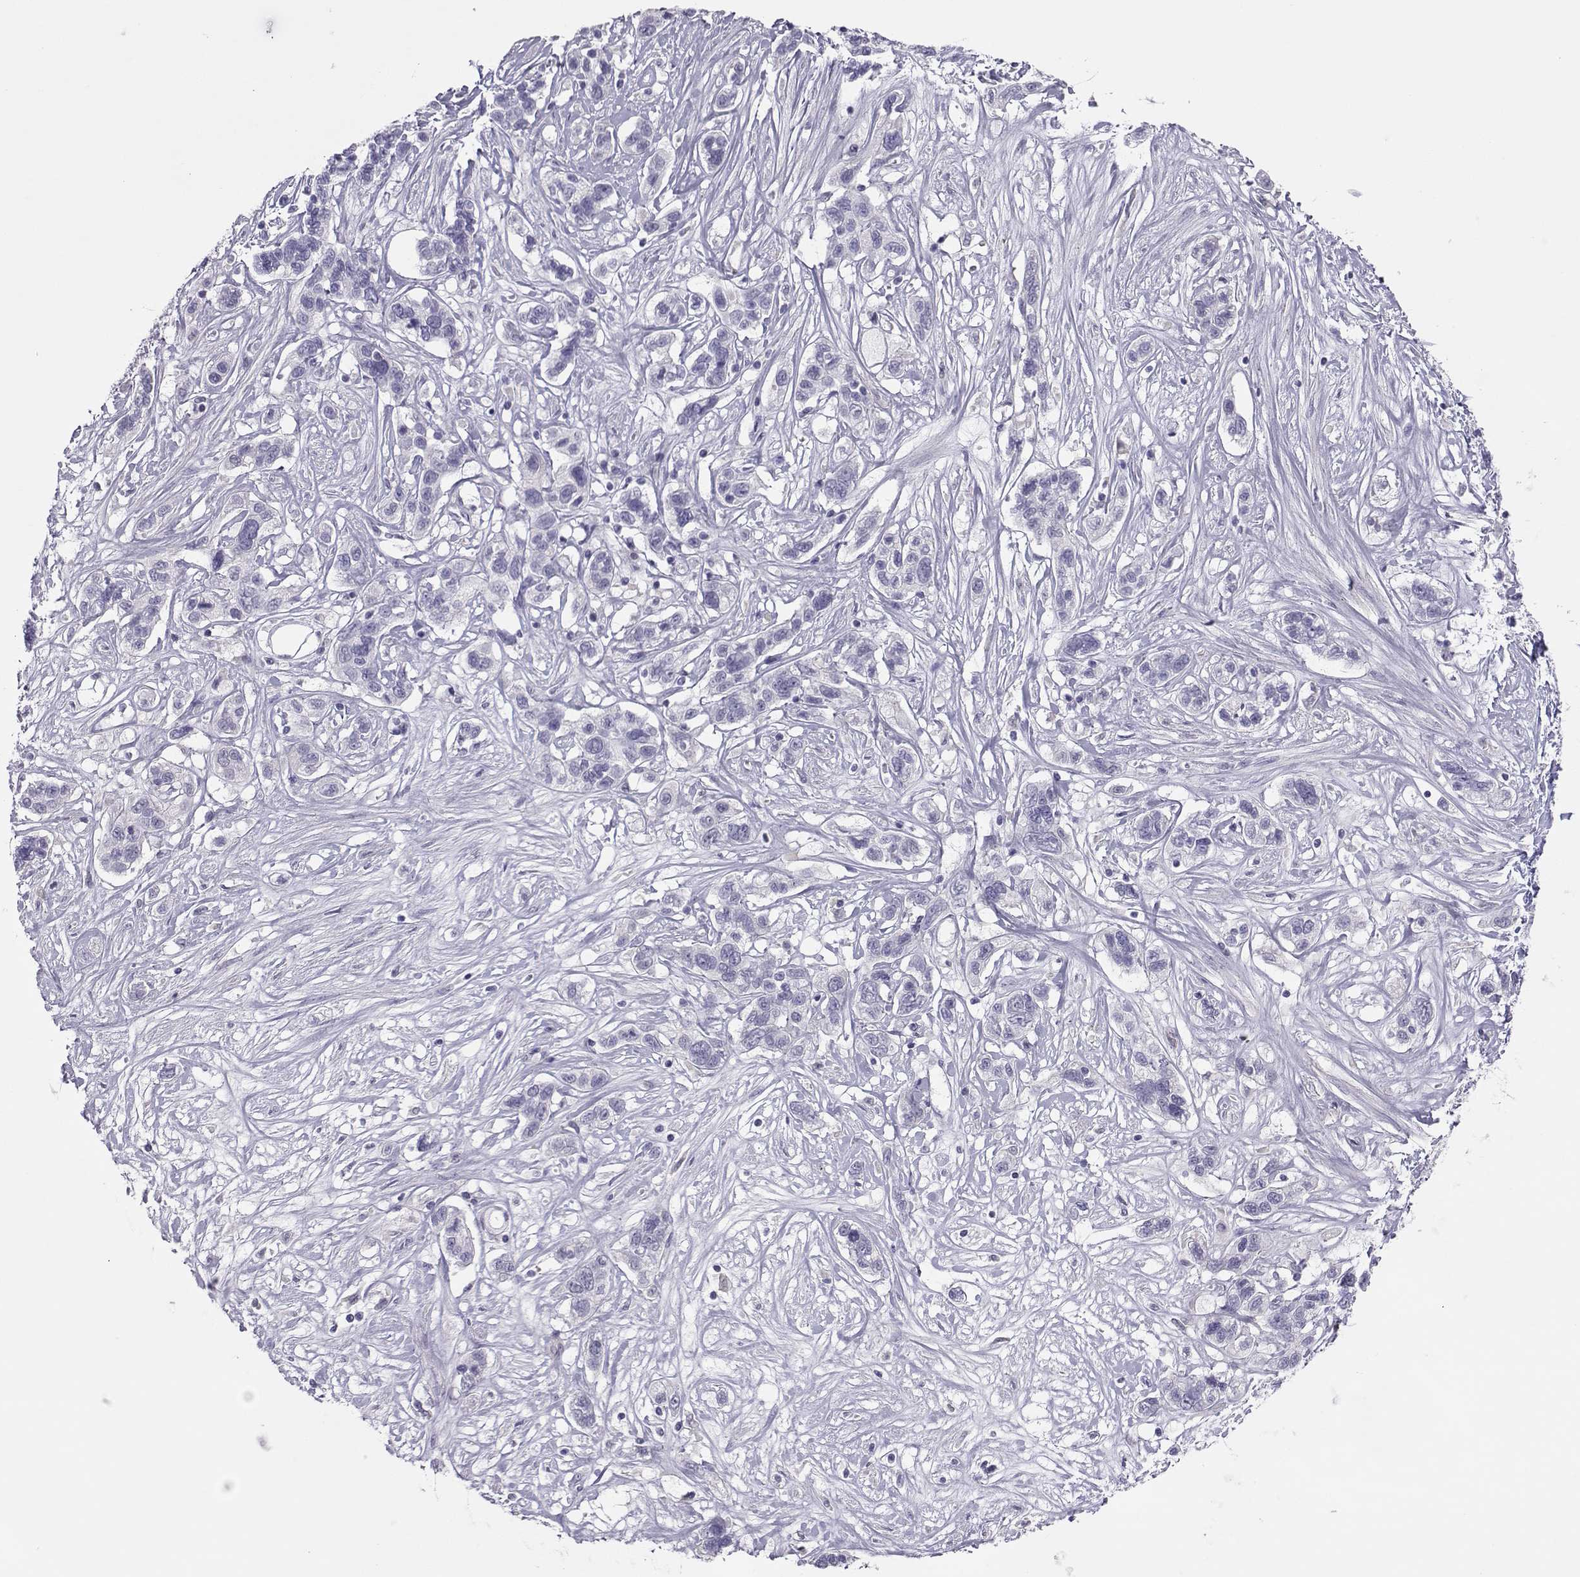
{"staining": {"intensity": "negative", "quantity": "none", "location": "none"}, "tissue": "liver cancer", "cell_type": "Tumor cells", "image_type": "cancer", "snomed": [{"axis": "morphology", "description": "Adenocarcinoma, NOS"}, {"axis": "morphology", "description": "Cholangiocarcinoma"}, {"axis": "topography", "description": "Liver"}], "caption": "IHC micrograph of human liver cancer stained for a protein (brown), which exhibits no expression in tumor cells. (DAB (3,3'-diaminobenzidine) IHC with hematoxylin counter stain).", "gene": "TRPM7", "patient": {"sex": "male", "age": 64}}